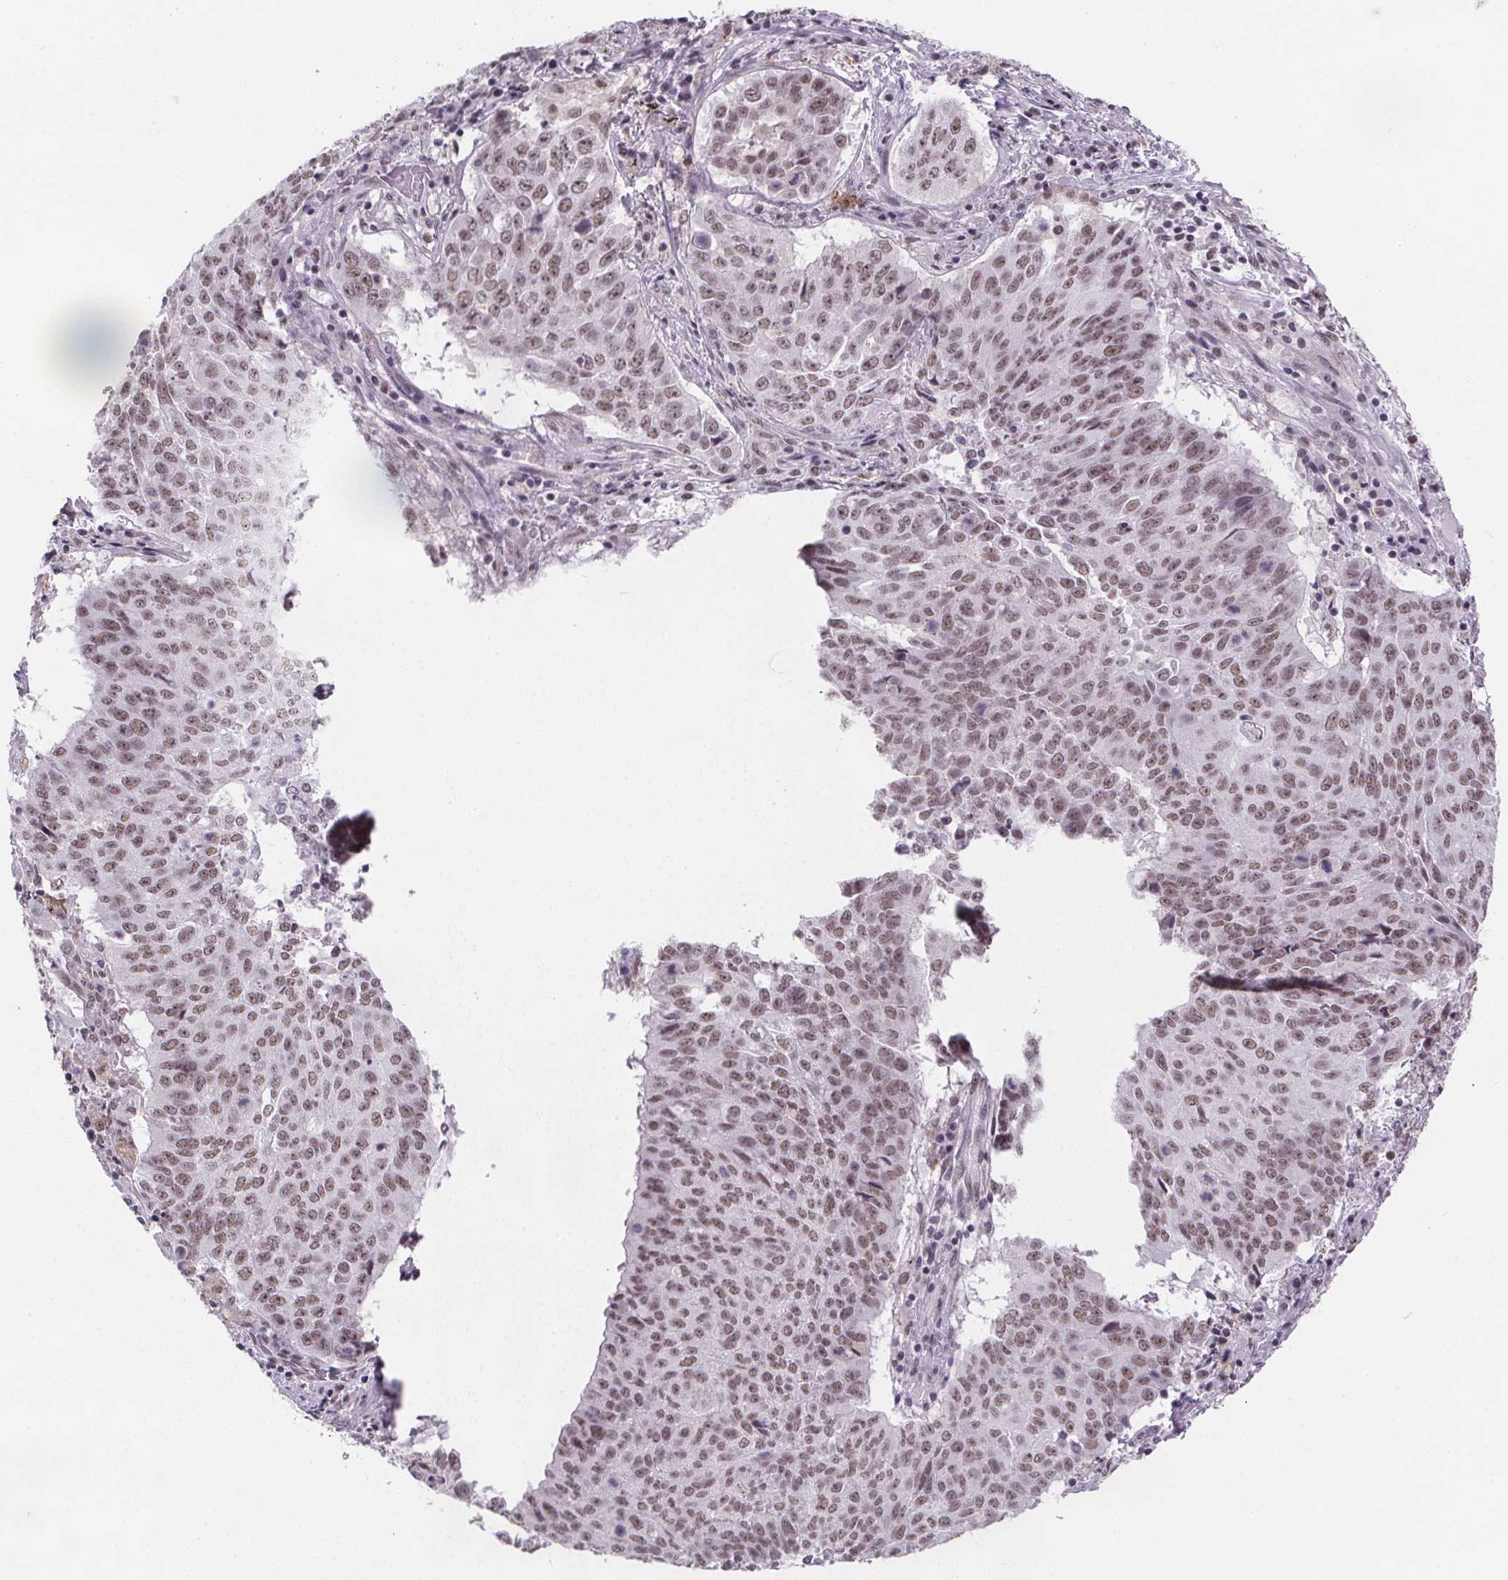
{"staining": {"intensity": "moderate", "quantity": ">75%", "location": "nuclear"}, "tissue": "lung cancer", "cell_type": "Tumor cells", "image_type": "cancer", "snomed": [{"axis": "morphology", "description": "Normal tissue, NOS"}, {"axis": "morphology", "description": "Squamous cell carcinoma, NOS"}, {"axis": "topography", "description": "Bronchus"}, {"axis": "topography", "description": "Lung"}], "caption": "Immunohistochemistry staining of squamous cell carcinoma (lung), which exhibits medium levels of moderate nuclear staining in about >75% of tumor cells indicating moderate nuclear protein expression. The staining was performed using DAB (3,3'-diaminobenzidine) (brown) for protein detection and nuclei were counterstained in hematoxylin (blue).", "gene": "ZNF572", "patient": {"sex": "male", "age": 64}}